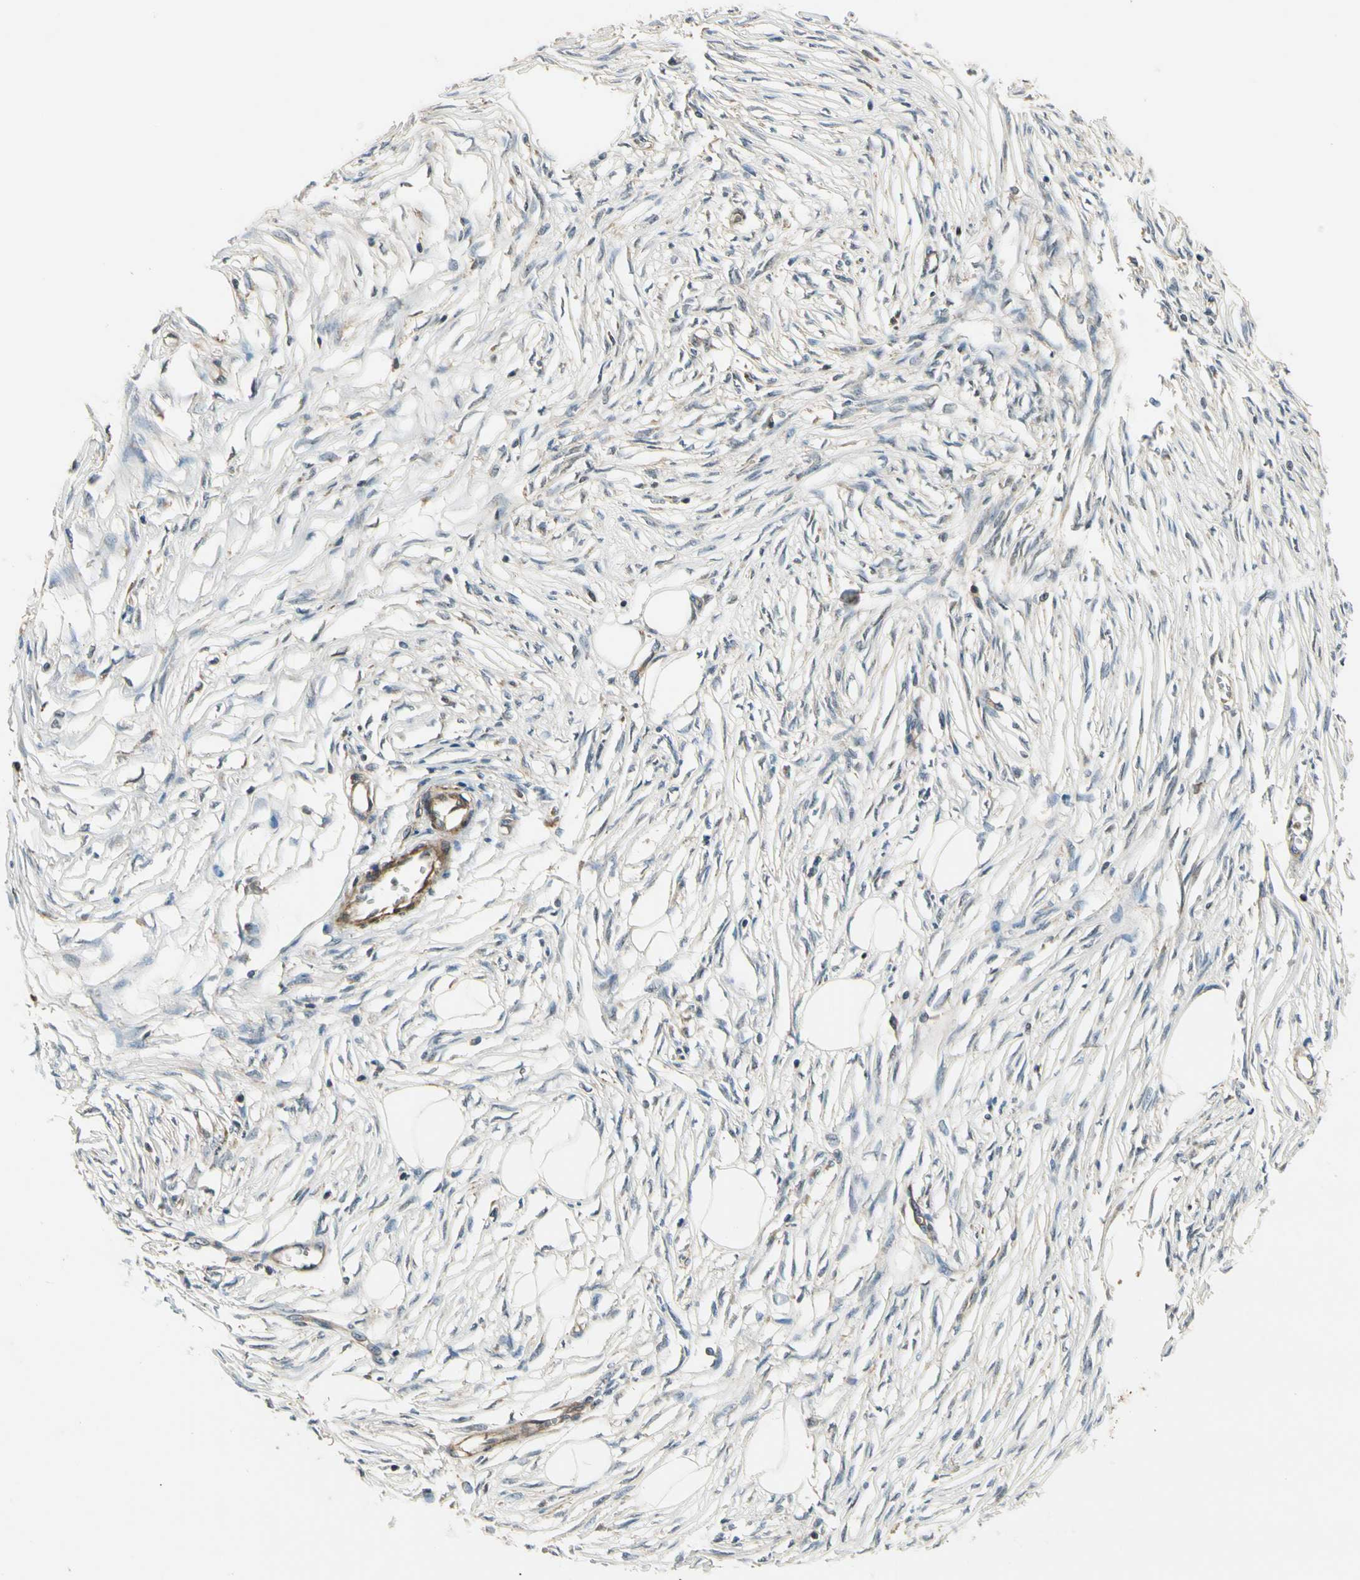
{"staining": {"intensity": "negative", "quantity": "none", "location": "none"}, "tissue": "soft tissue", "cell_type": "Fibroblasts", "image_type": "normal", "snomed": [{"axis": "morphology", "description": "Normal tissue, NOS"}, {"axis": "morphology", "description": "Sarcoma, NOS"}, {"axis": "topography", "description": "Skin"}, {"axis": "topography", "description": "Soft tissue"}], "caption": "The IHC micrograph has no significant positivity in fibroblasts of soft tissue. The staining is performed using DAB (3,3'-diaminobenzidine) brown chromogen with nuclei counter-stained in using hematoxylin.", "gene": "MST1R", "patient": {"sex": "female", "age": 51}}